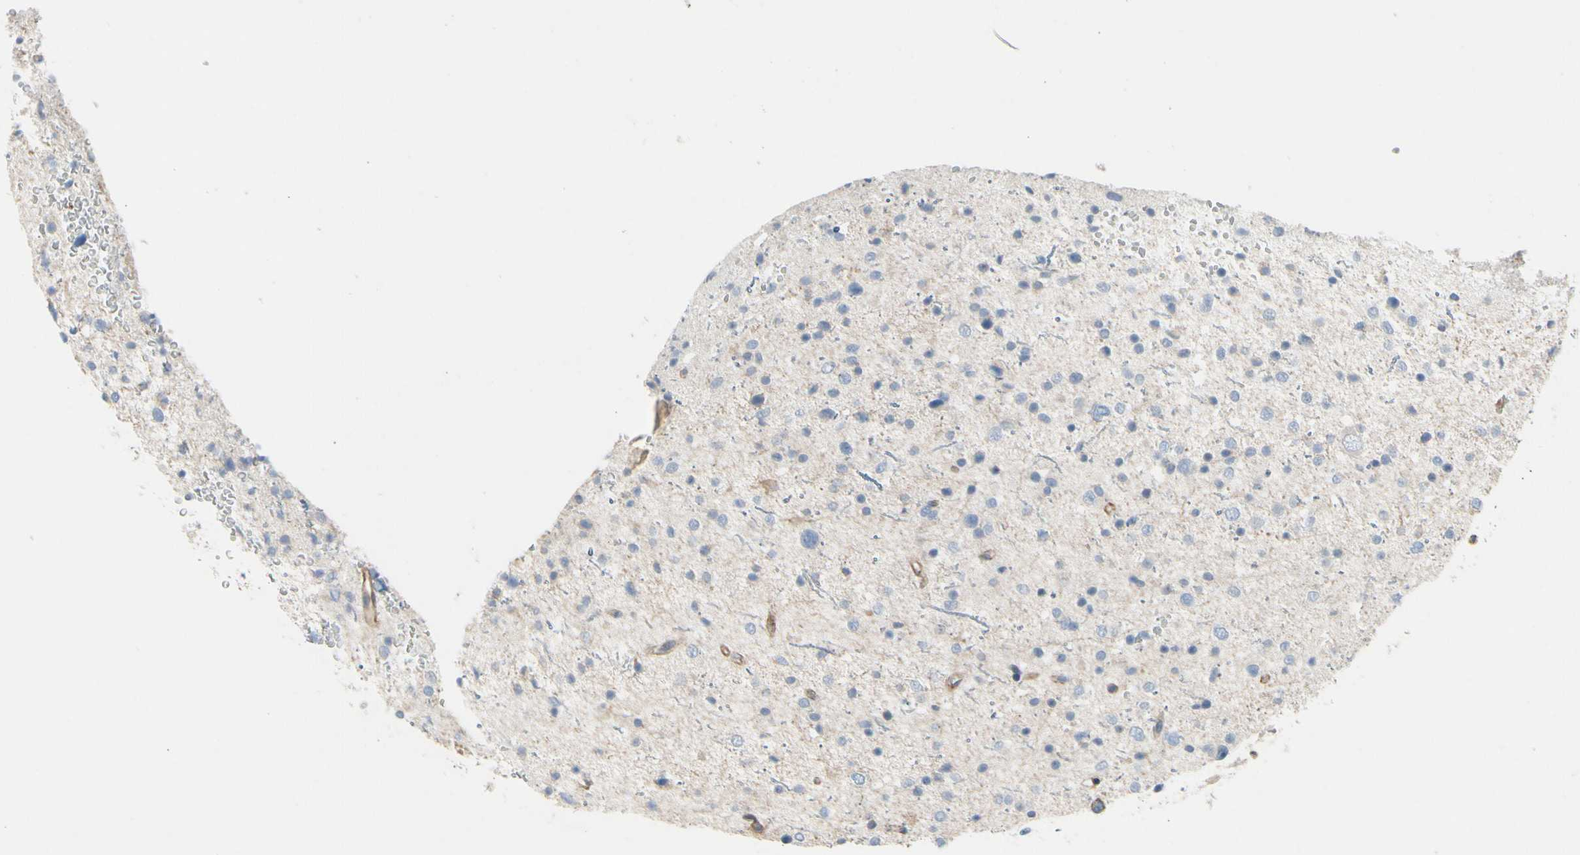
{"staining": {"intensity": "negative", "quantity": "none", "location": "none"}, "tissue": "glioma", "cell_type": "Tumor cells", "image_type": "cancer", "snomed": [{"axis": "morphology", "description": "Glioma, malignant, Low grade"}, {"axis": "topography", "description": "Brain"}], "caption": "A histopathology image of glioma stained for a protein exhibits no brown staining in tumor cells.", "gene": "TPM1", "patient": {"sex": "female", "age": 37}}